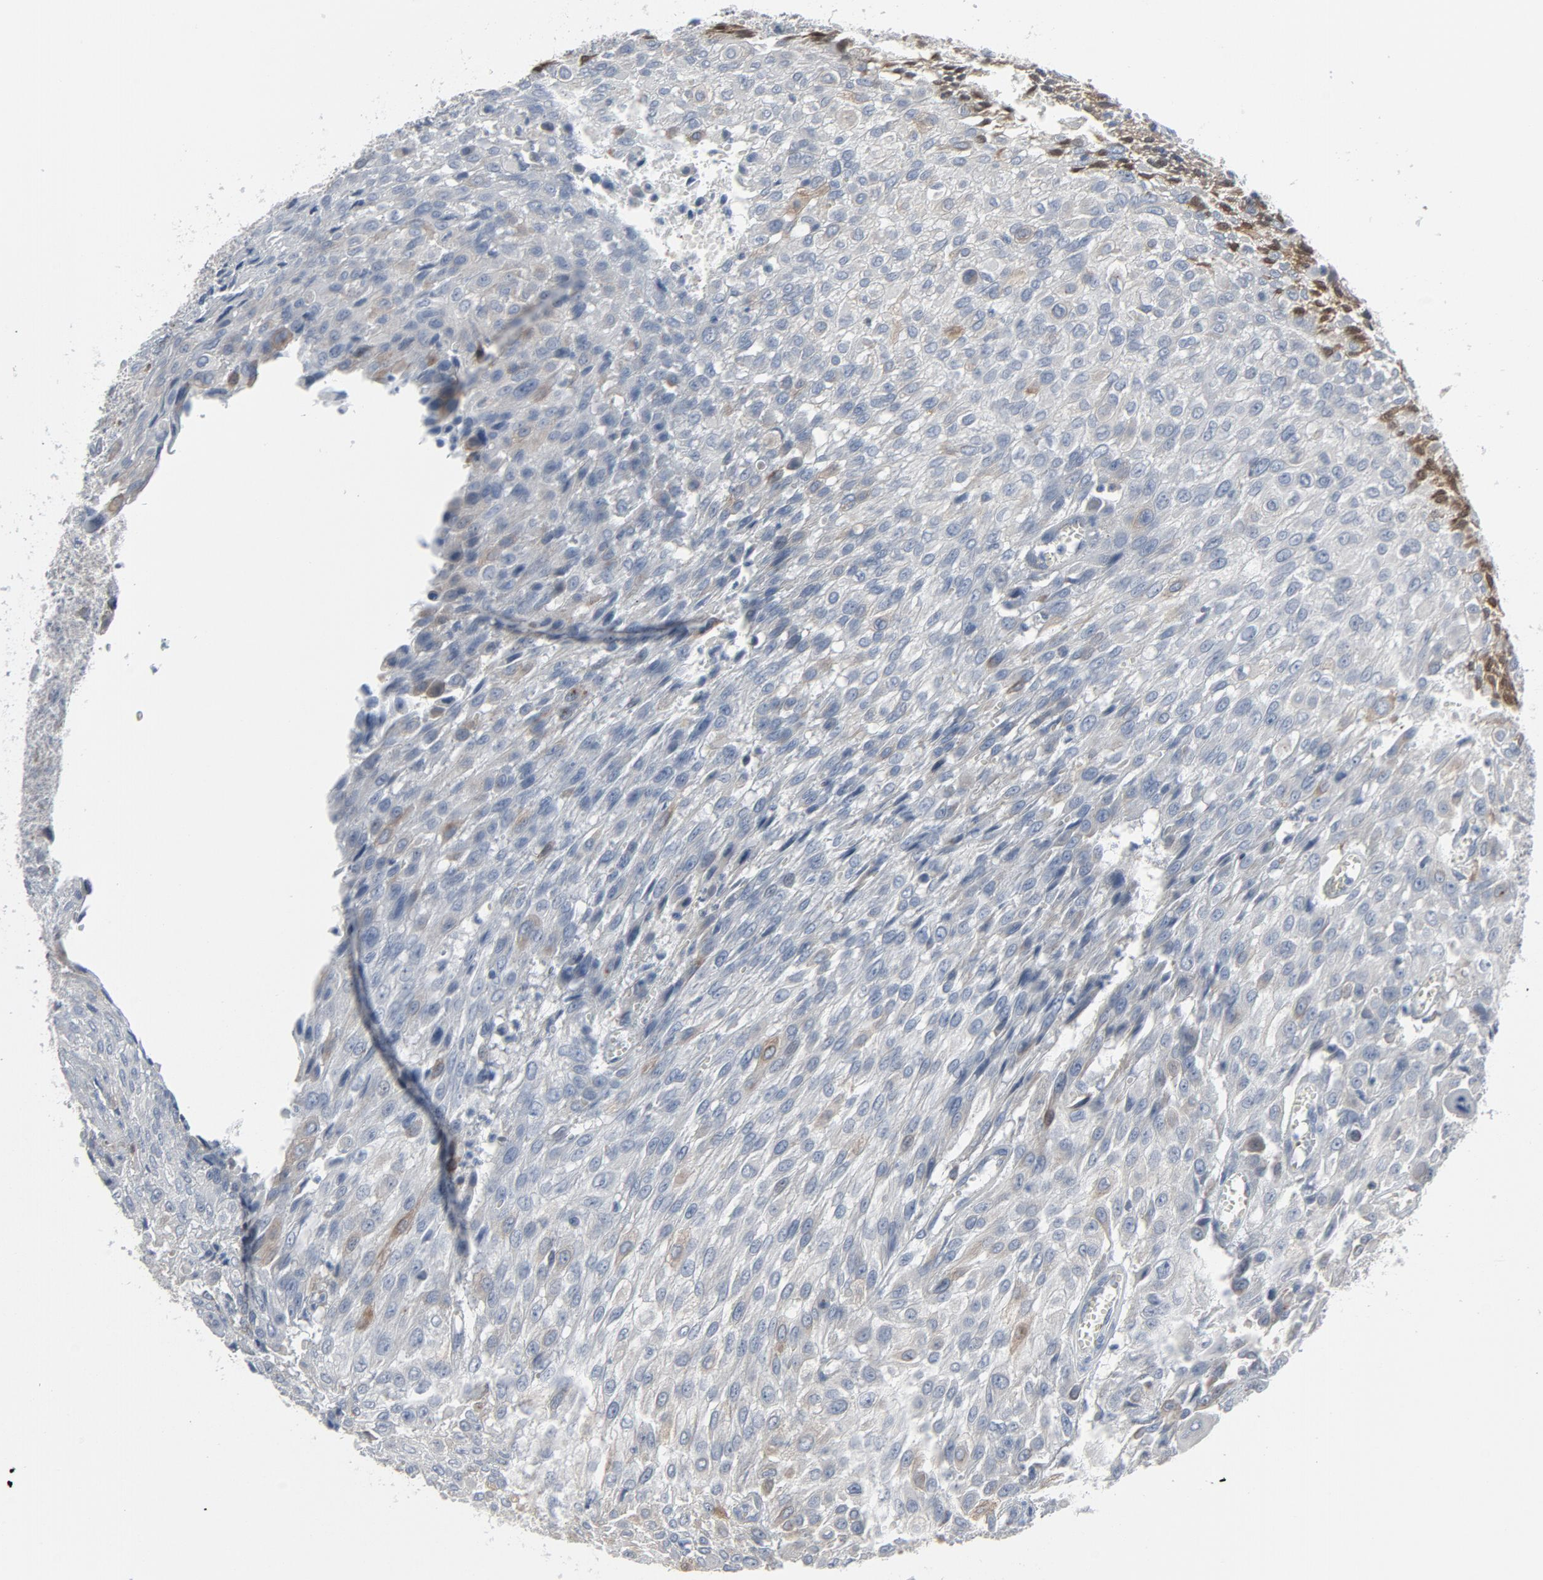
{"staining": {"intensity": "weak", "quantity": "<25%", "location": "cytoplasmic/membranous"}, "tissue": "urothelial cancer", "cell_type": "Tumor cells", "image_type": "cancer", "snomed": [{"axis": "morphology", "description": "Urothelial carcinoma, High grade"}, {"axis": "topography", "description": "Urinary bladder"}], "caption": "High magnification brightfield microscopy of urothelial cancer stained with DAB (3,3'-diaminobenzidine) (brown) and counterstained with hematoxylin (blue): tumor cells show no significant staining. (DAB immunohistochemistry visualized using brightfield microscopy, high magnification).", "gene": "GPX2", "patient": {"sex": "male", "age": 57}}